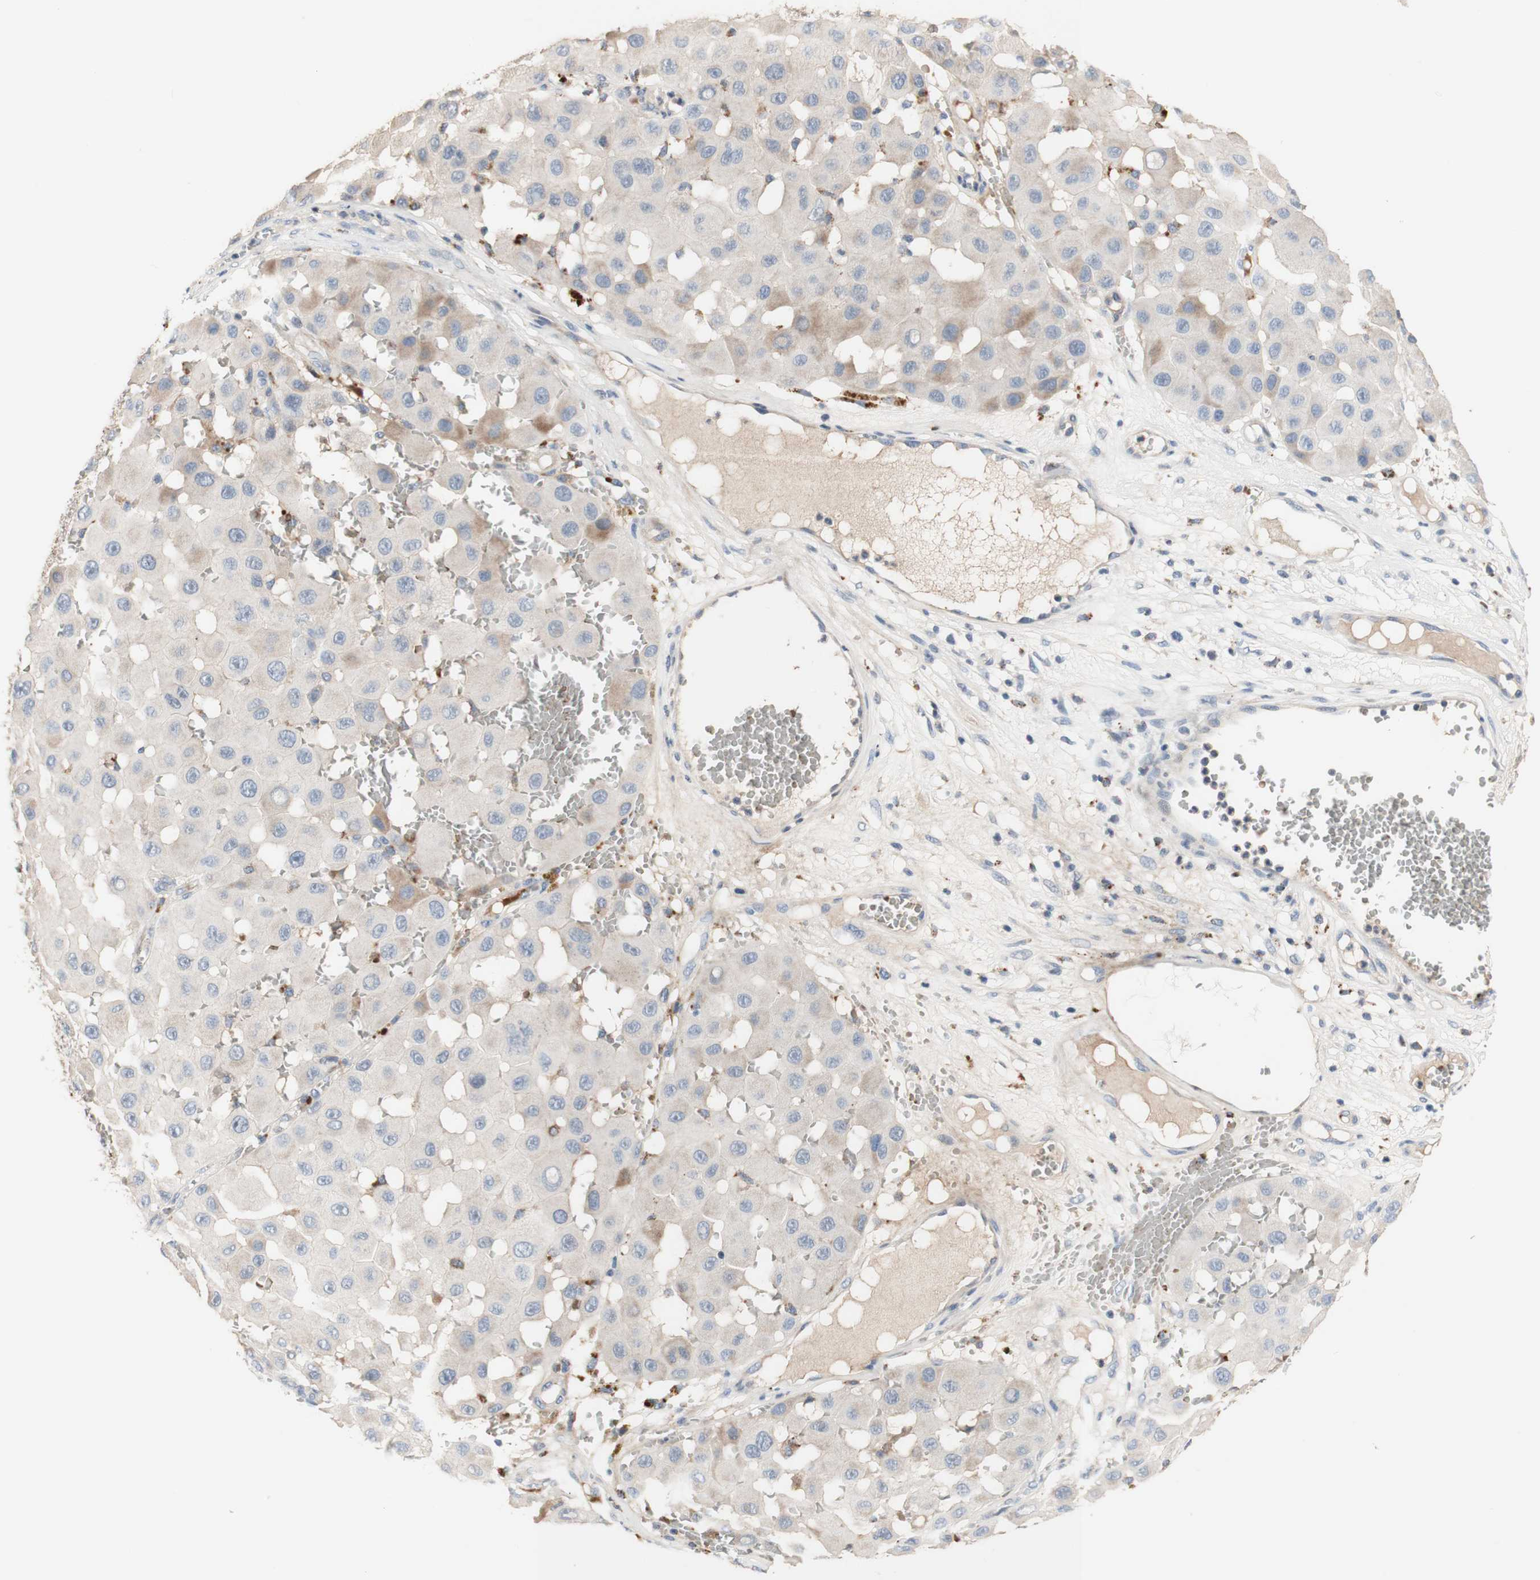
{"staining": {"intensity": "weak", "quantity": "<25%", "location": "cytoplasmic/membranous"}, "tissue": "melanoma", "cell_type": "Tumor cells", "image_type": "cancer", "snomed": [{"axis": "morphology", "description": "Malignant melanoma, NOS"}, {"axis": "topography", "description": "Skin"}], "caption": "A micrograph of malignant melanoma stained for a protein demonstrates no brown staining in tumor cells.", "gene": "CDON", "patient": {"sex": "female", "age": 81}}